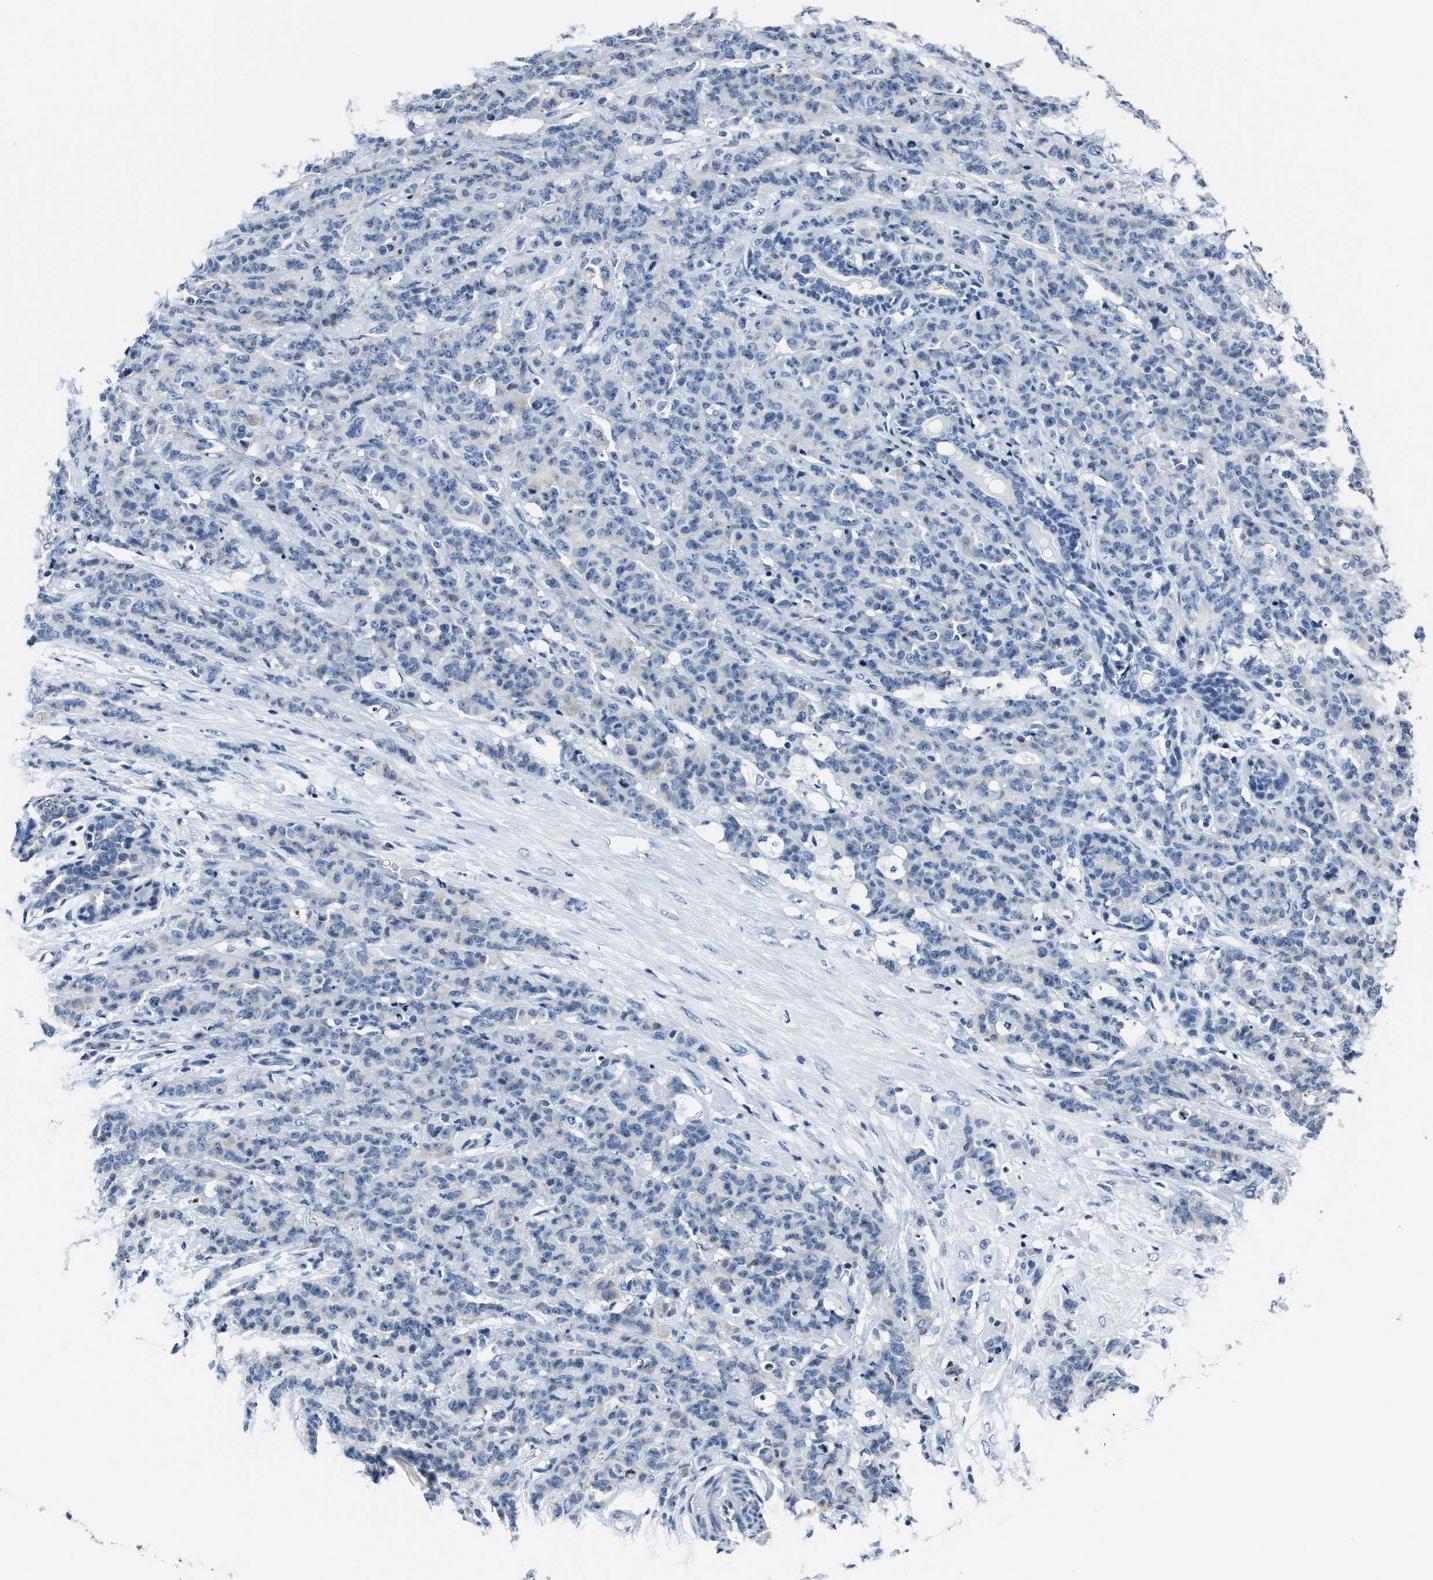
{"staining": {"intensity": "negative", "quantity": "none", "location": "none"}, "tissue": "breast cancer", "cell_type": "Tumor cells", "image_type": "cancer", "snomed": [{"axis": "morphology", "description": "Normal tissue, NOS"}, {"axis": "morphology", "description": "Duct carcinoma"}, {"axis": "topography", "description": "Breast"}], "caption": "Immunohistochemistry (IHC) histopathology image of breast invasive ductal carcinoma stained for a protein (brown), which shows no positivity in tumor cells.", "gene": "ASZ1", "patient": {"sex": "female", "age": 40}}